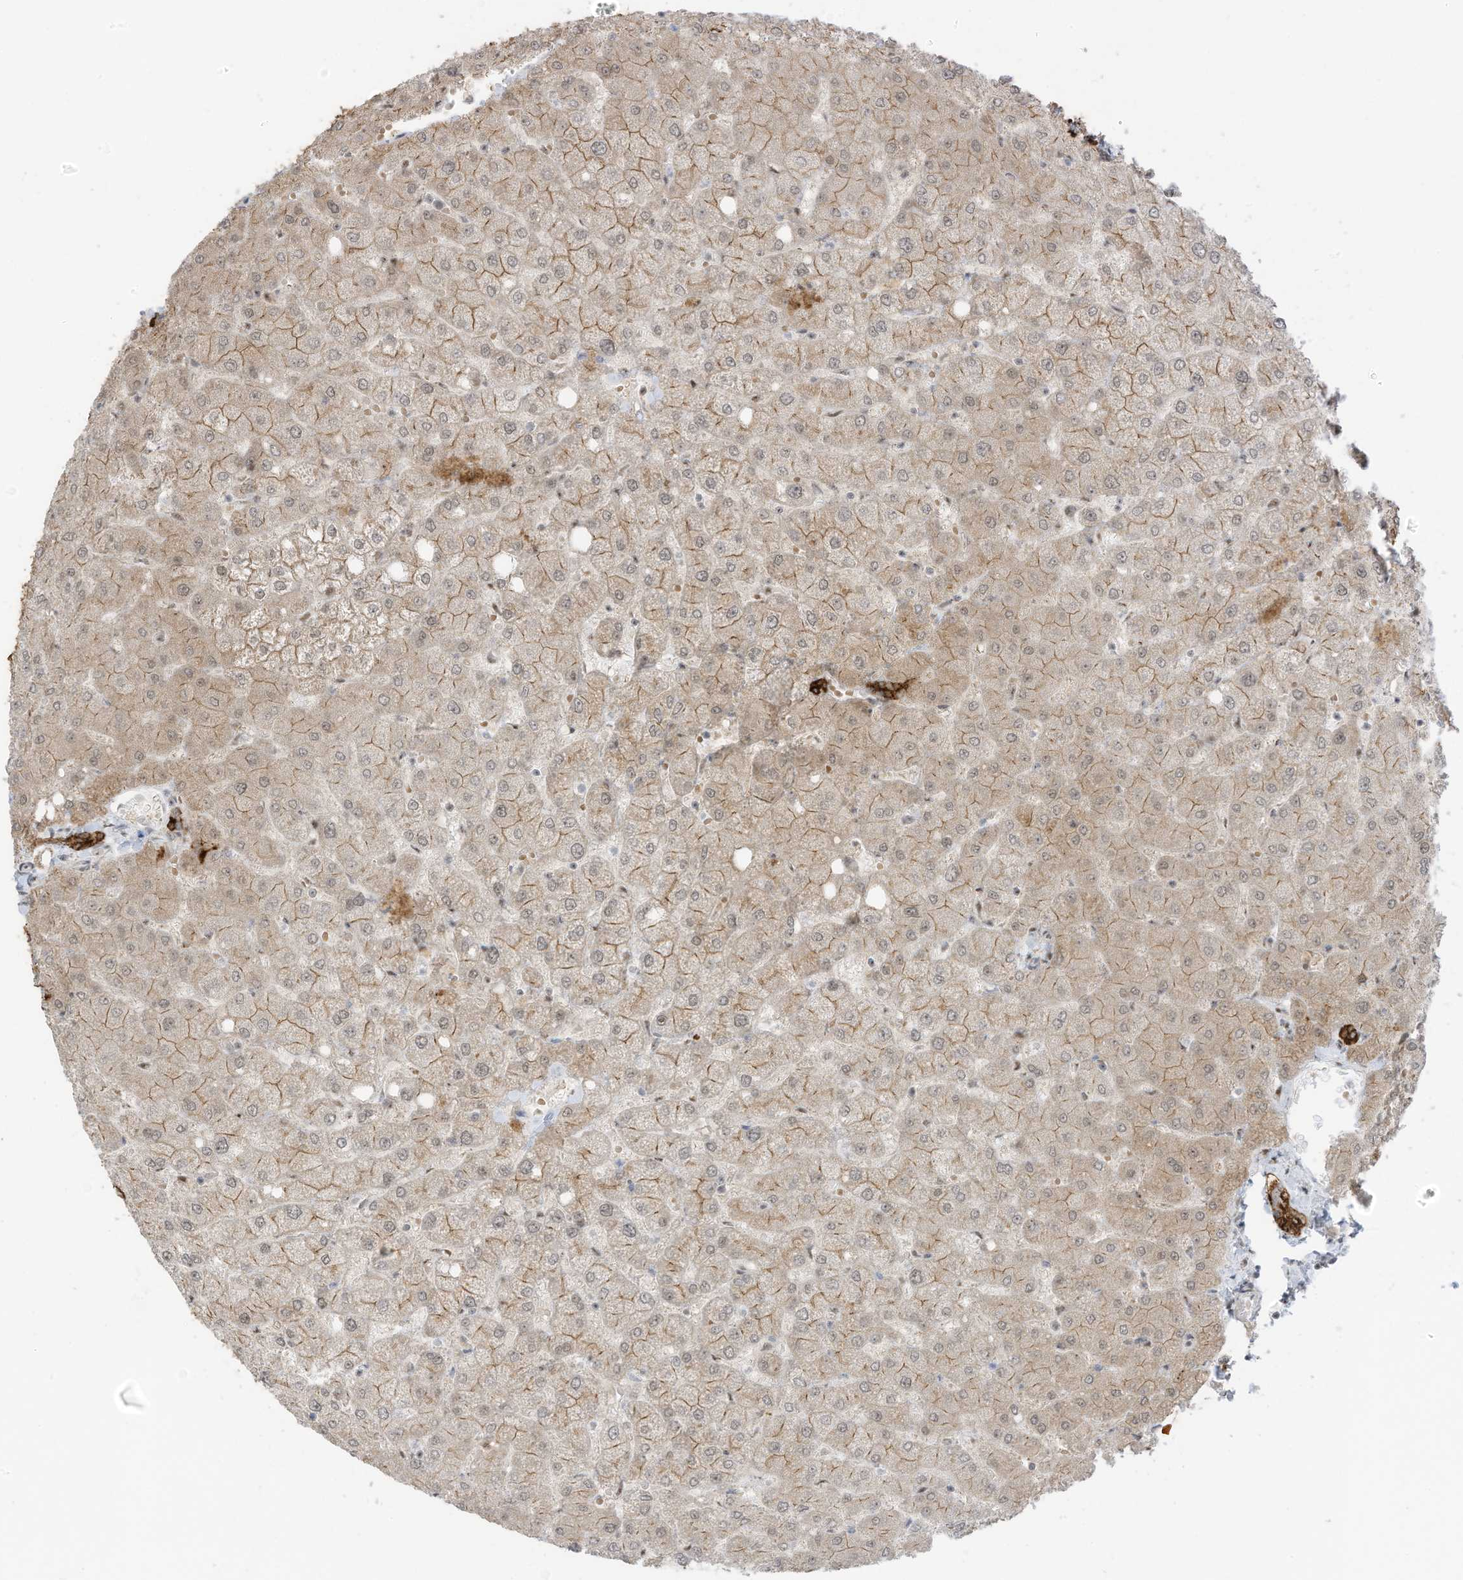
{"staining": {"intensity": "strong", "quantity": ">75%", "location": "cytoplasmic/membranous,nuclear"}, "tissue": "liver", "cell_type": "Cholangiocytes", "image_type": "normal", "snomed": [{"axis": "morphology", "description": "Normal tissue, NOS"}, {"axis": "topography", "description": "Liver"}], "caption": "Immunohistochemical staining of benign human liver displays >75% levels of strong cytoplasmic/membranous,nuclear protein staining in about >75% of cholangiocytes.", "gene": "ZCWPW2", "patient": {"sex": "female", "age": 54}}